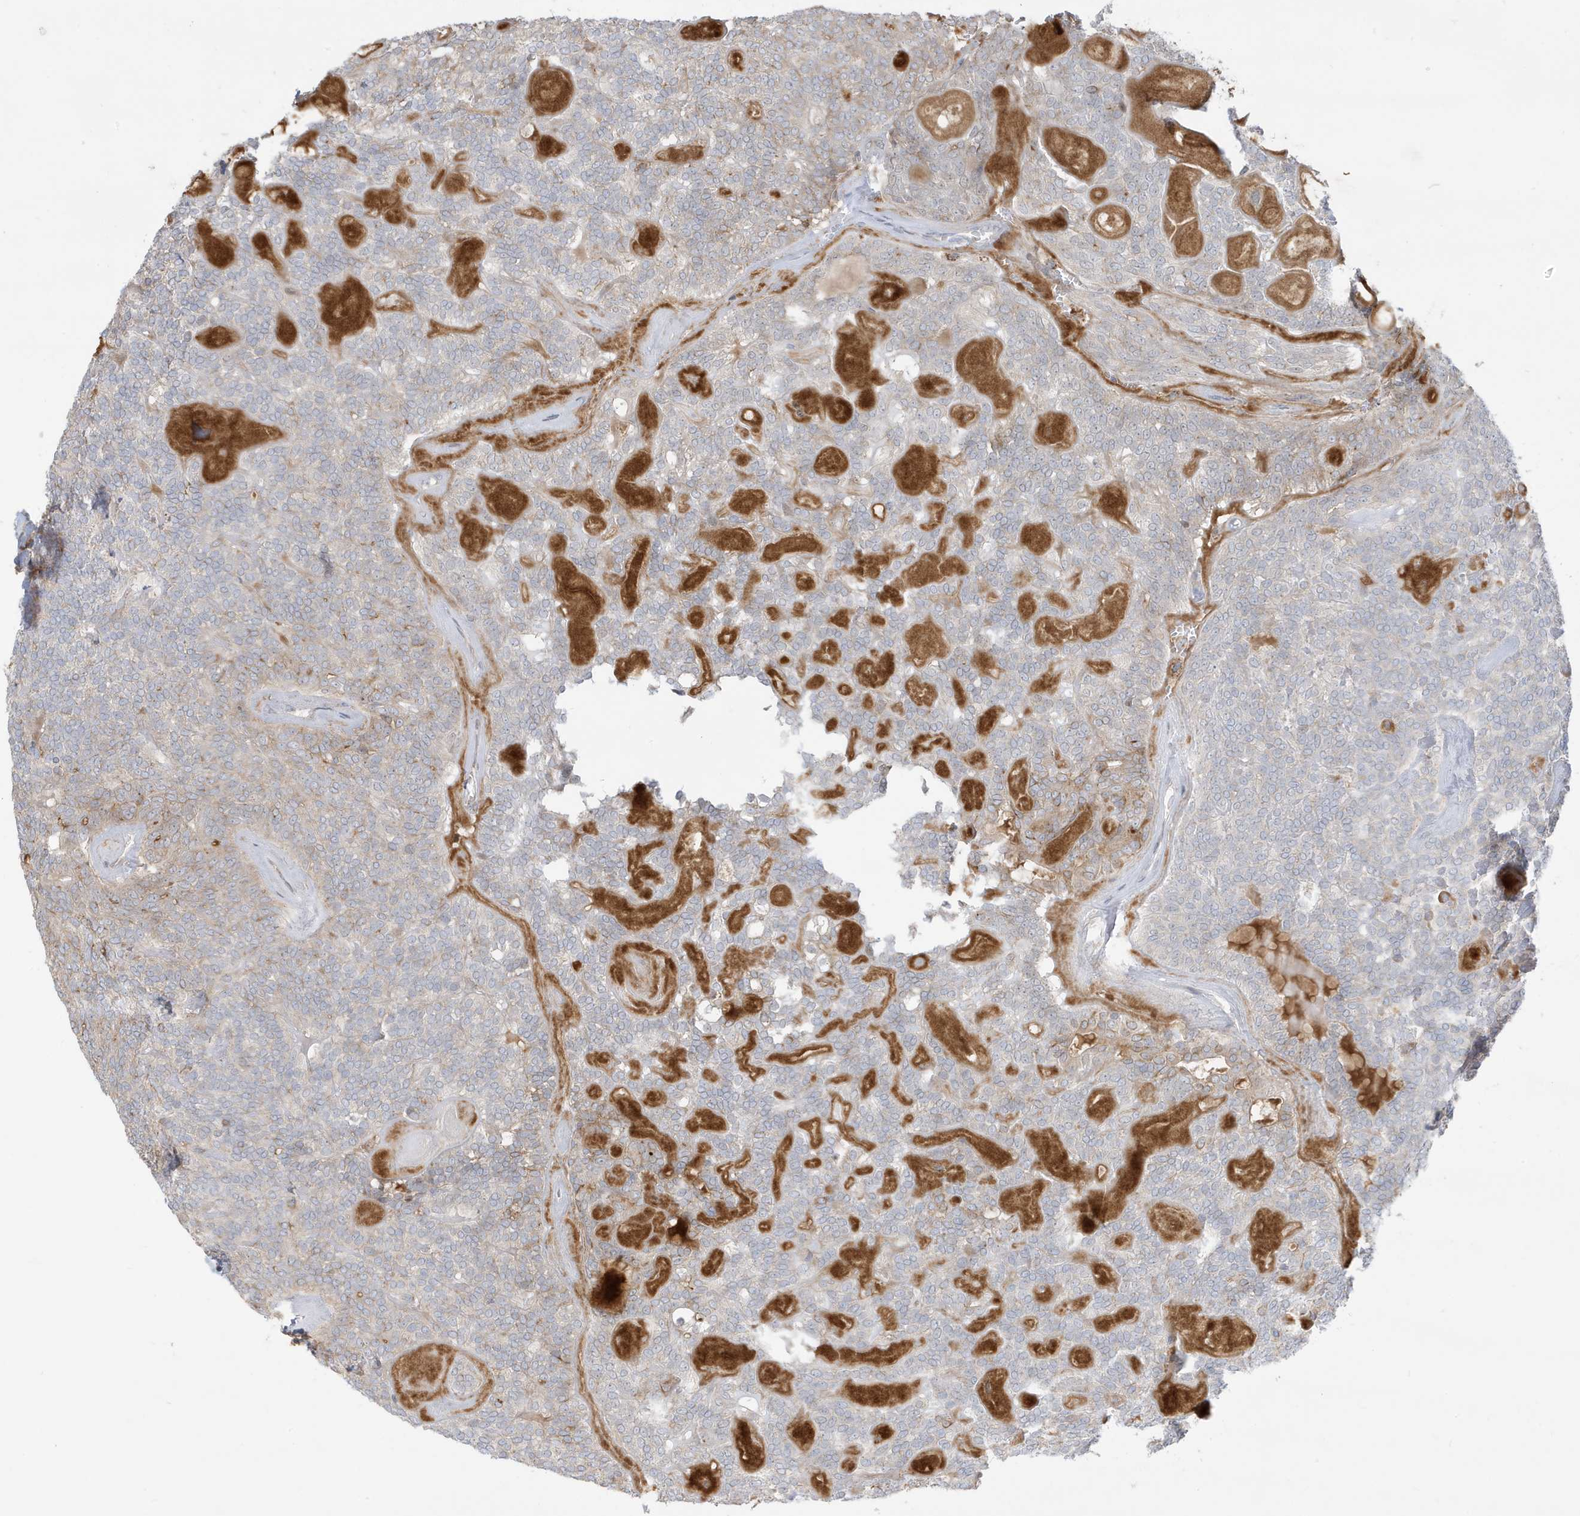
{"staining": {"intensity": "weak", "quantity": "<25%", "location": "cytoplasmic/membranous"}, "tissue": "head and neck cancer", "cell_type": "Tumor cells", "image_type": "cancer", "snomed": [{"axis": "morphology", "description": "Adenocarcinoma, NOS"}, {"axis": "topography", "description": "Head-Neck"}], "caption": "A photomicrograph of human adenocarcinoma (head and neck) is negative for staining in tumor cells.", "gene": "IFT57", "patient": {"sex": "male", "age": 66}}